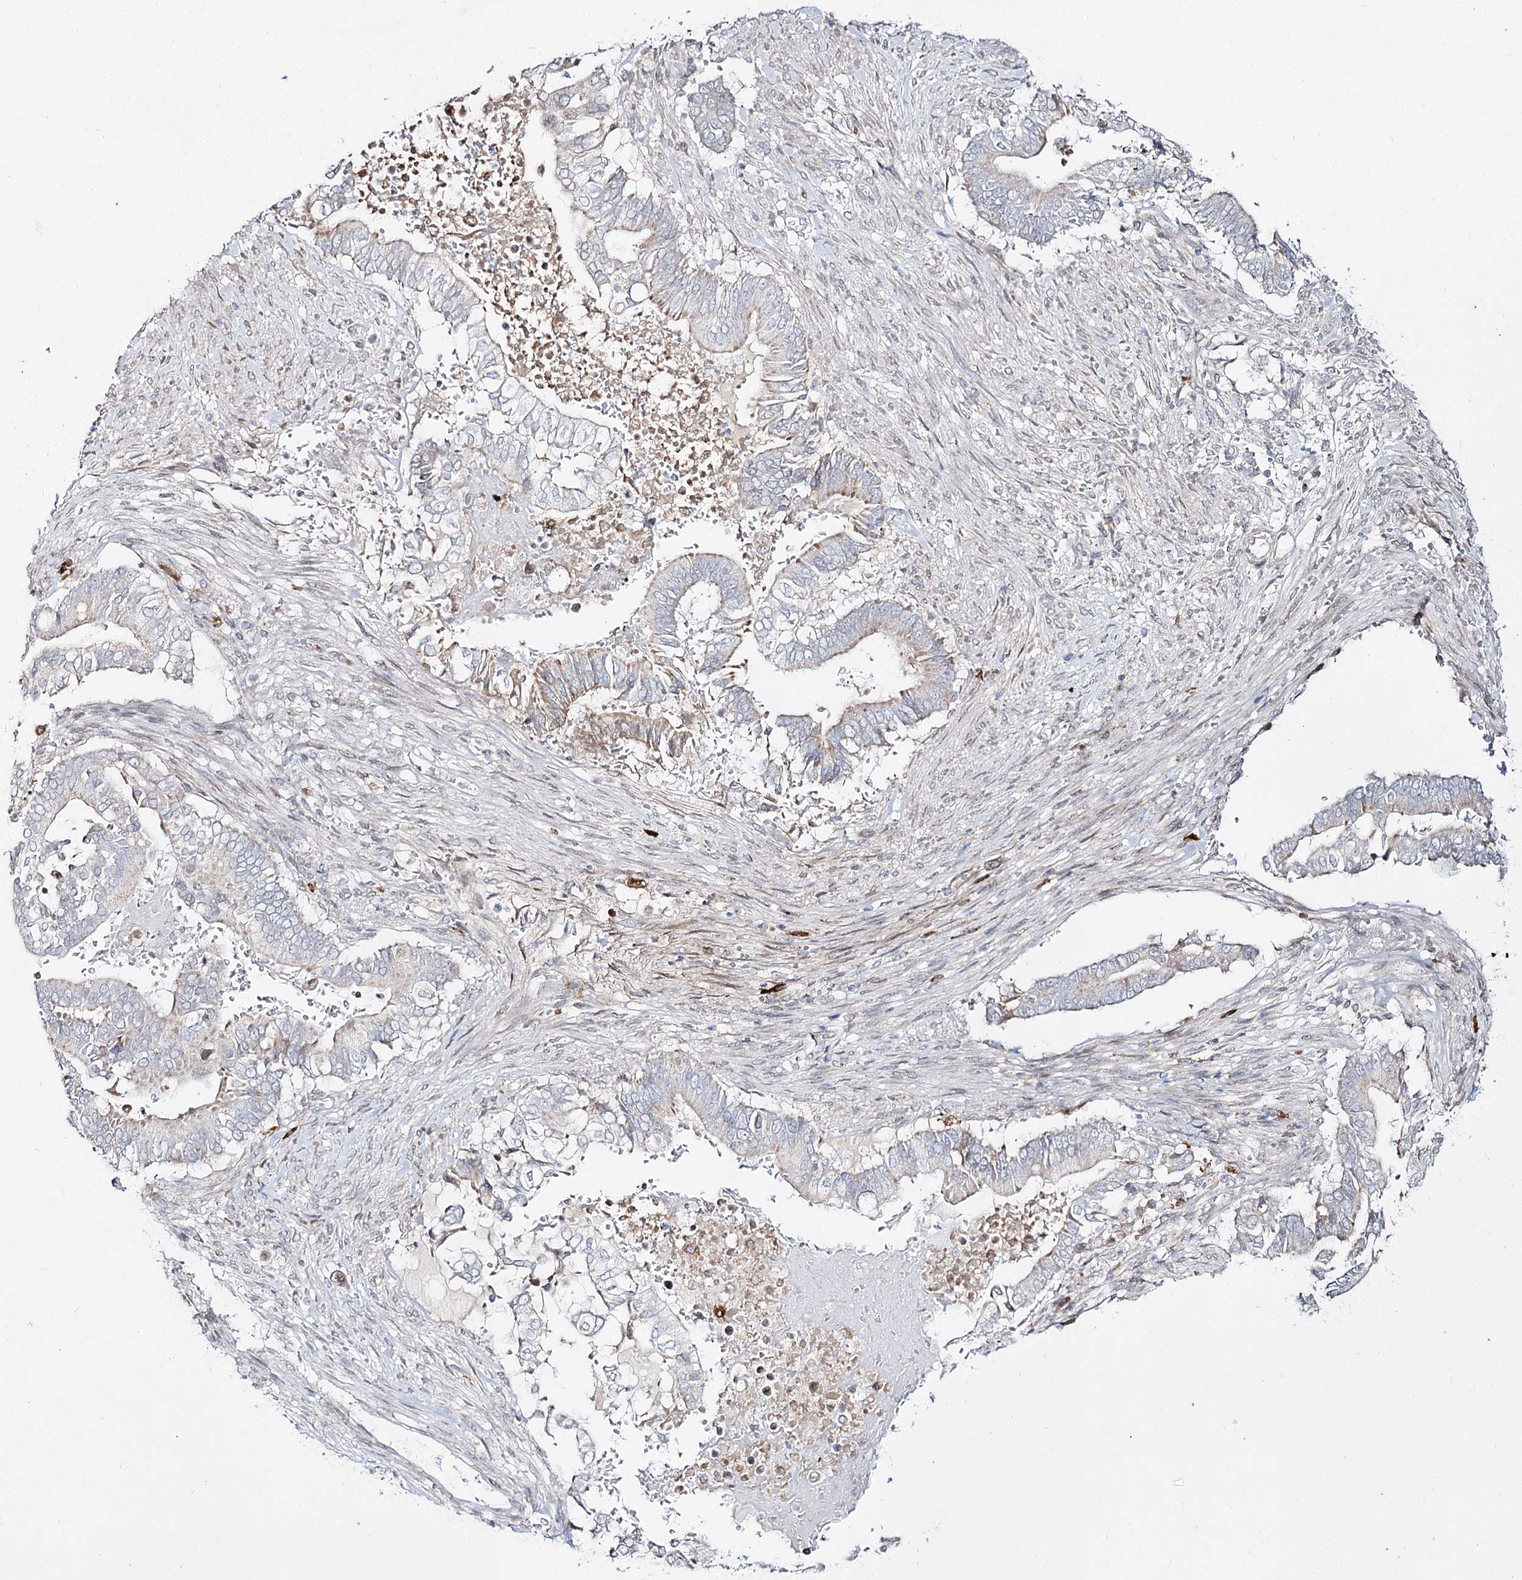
{"staining": {"intensity": "negative", "quantity": "none", "location": "none"}, "tissue": "pancreatic cancer", "cell_type": "Tumor cells", "image_type": "cancer", "snomed": [{"axis": "morphology", "description": "Adenocarcinoma, NOS"}, {"axis": "topography", "description": "Pancreas"}], "caption": "A photomicrograph of human pancreatic cancer (adenocarcinoma) is negative for staining in tumor cells.", "gene": "C11orf80", "patient": {"sex": "male", "age": 68}}